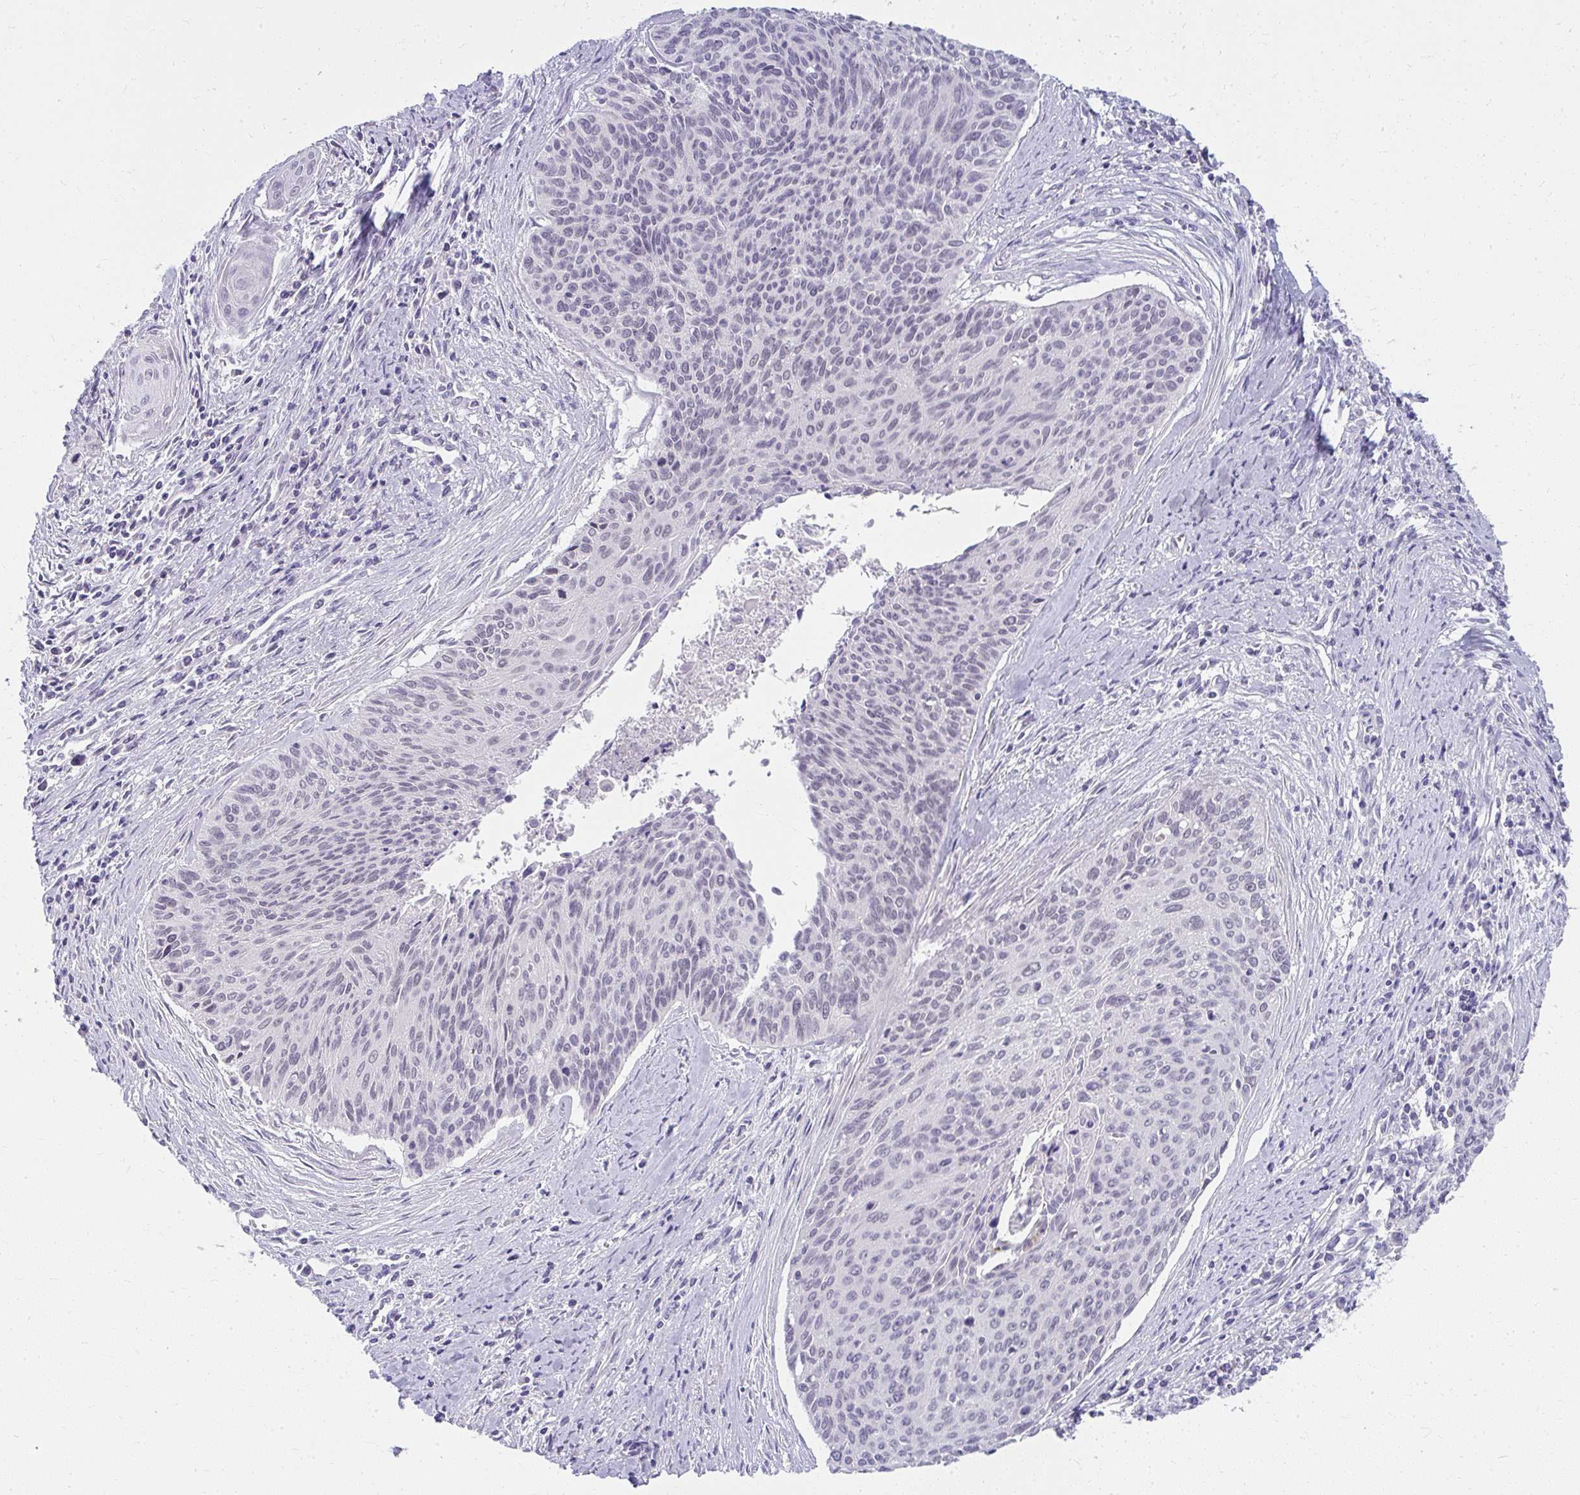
{"staining": {"intensity": "negative", "quantity": "none", "location": "none"}, "tissue": "cervical cancer", "cell_type": "Tumor cells", "image_type": "cancer", "snomed": [{"axis": "morphology", "description": "Squamous cell carcinoma, NOS"}, {"axis": "topography", "description": "Cervix"}], "caption": "Histopathology image shows no significant protein positivity in tumor cells of squamous cell carcinoma (cervical).", "gene": "UGT3A2", "patient": {"sex": "female", "age": 55}}